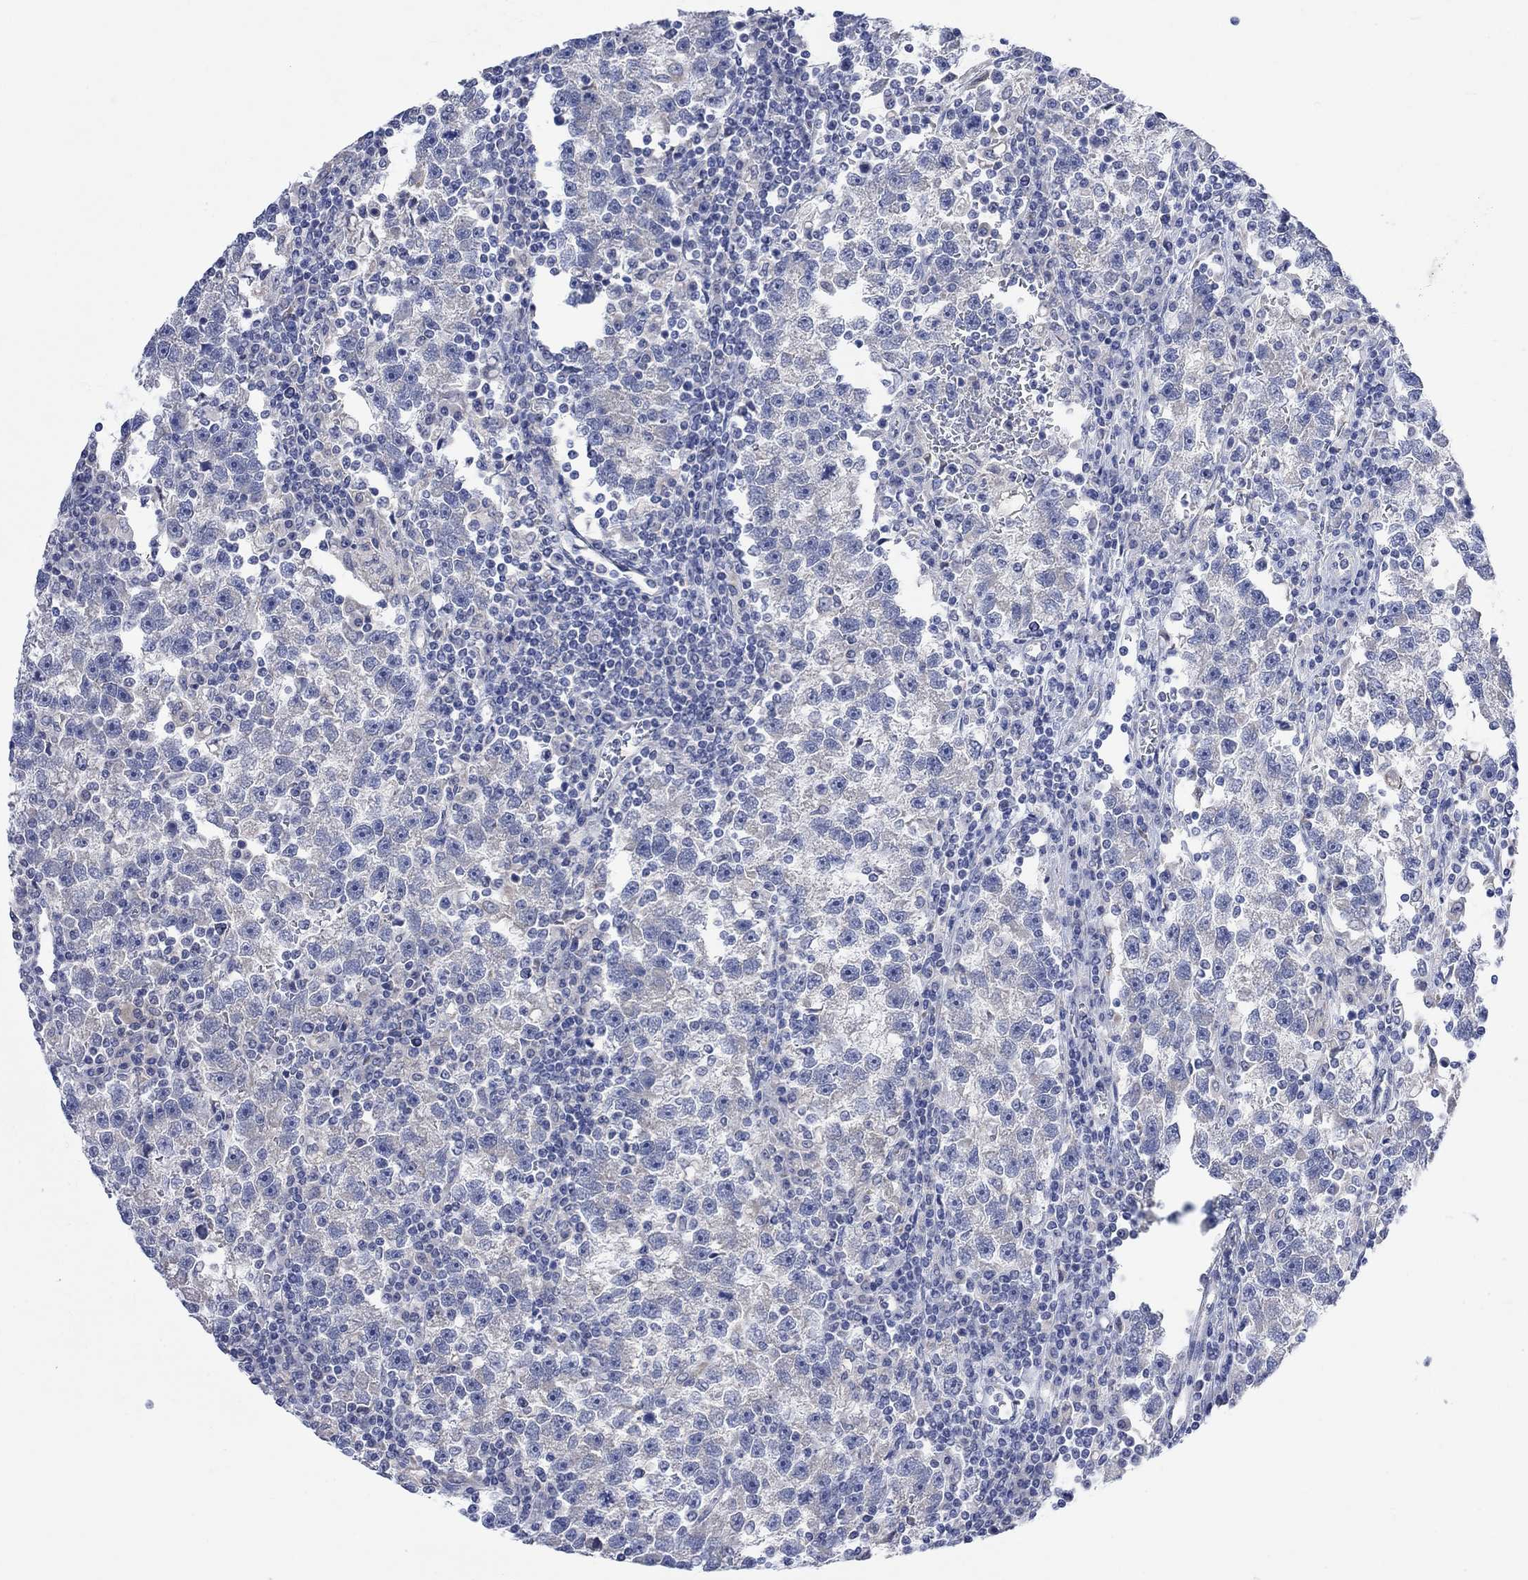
{"staining": {"intensity": "negative", "quantity": "none", "location": "none"}, "tissue": "testis cancer", "cell_type": "Tumor cells", "image_type": "cancer", "snomed": [{"axis": "morphology", "description": "Seminoma, NOS"}, {"axis": "topography", "description": "Testis"}], "caption": "The IHC histopathology image has no significant staining in tumor cells of testis cancer (seminoma) tissue.", "gene": "FBP2", "patient": {"sex": "male", "age": 47}}